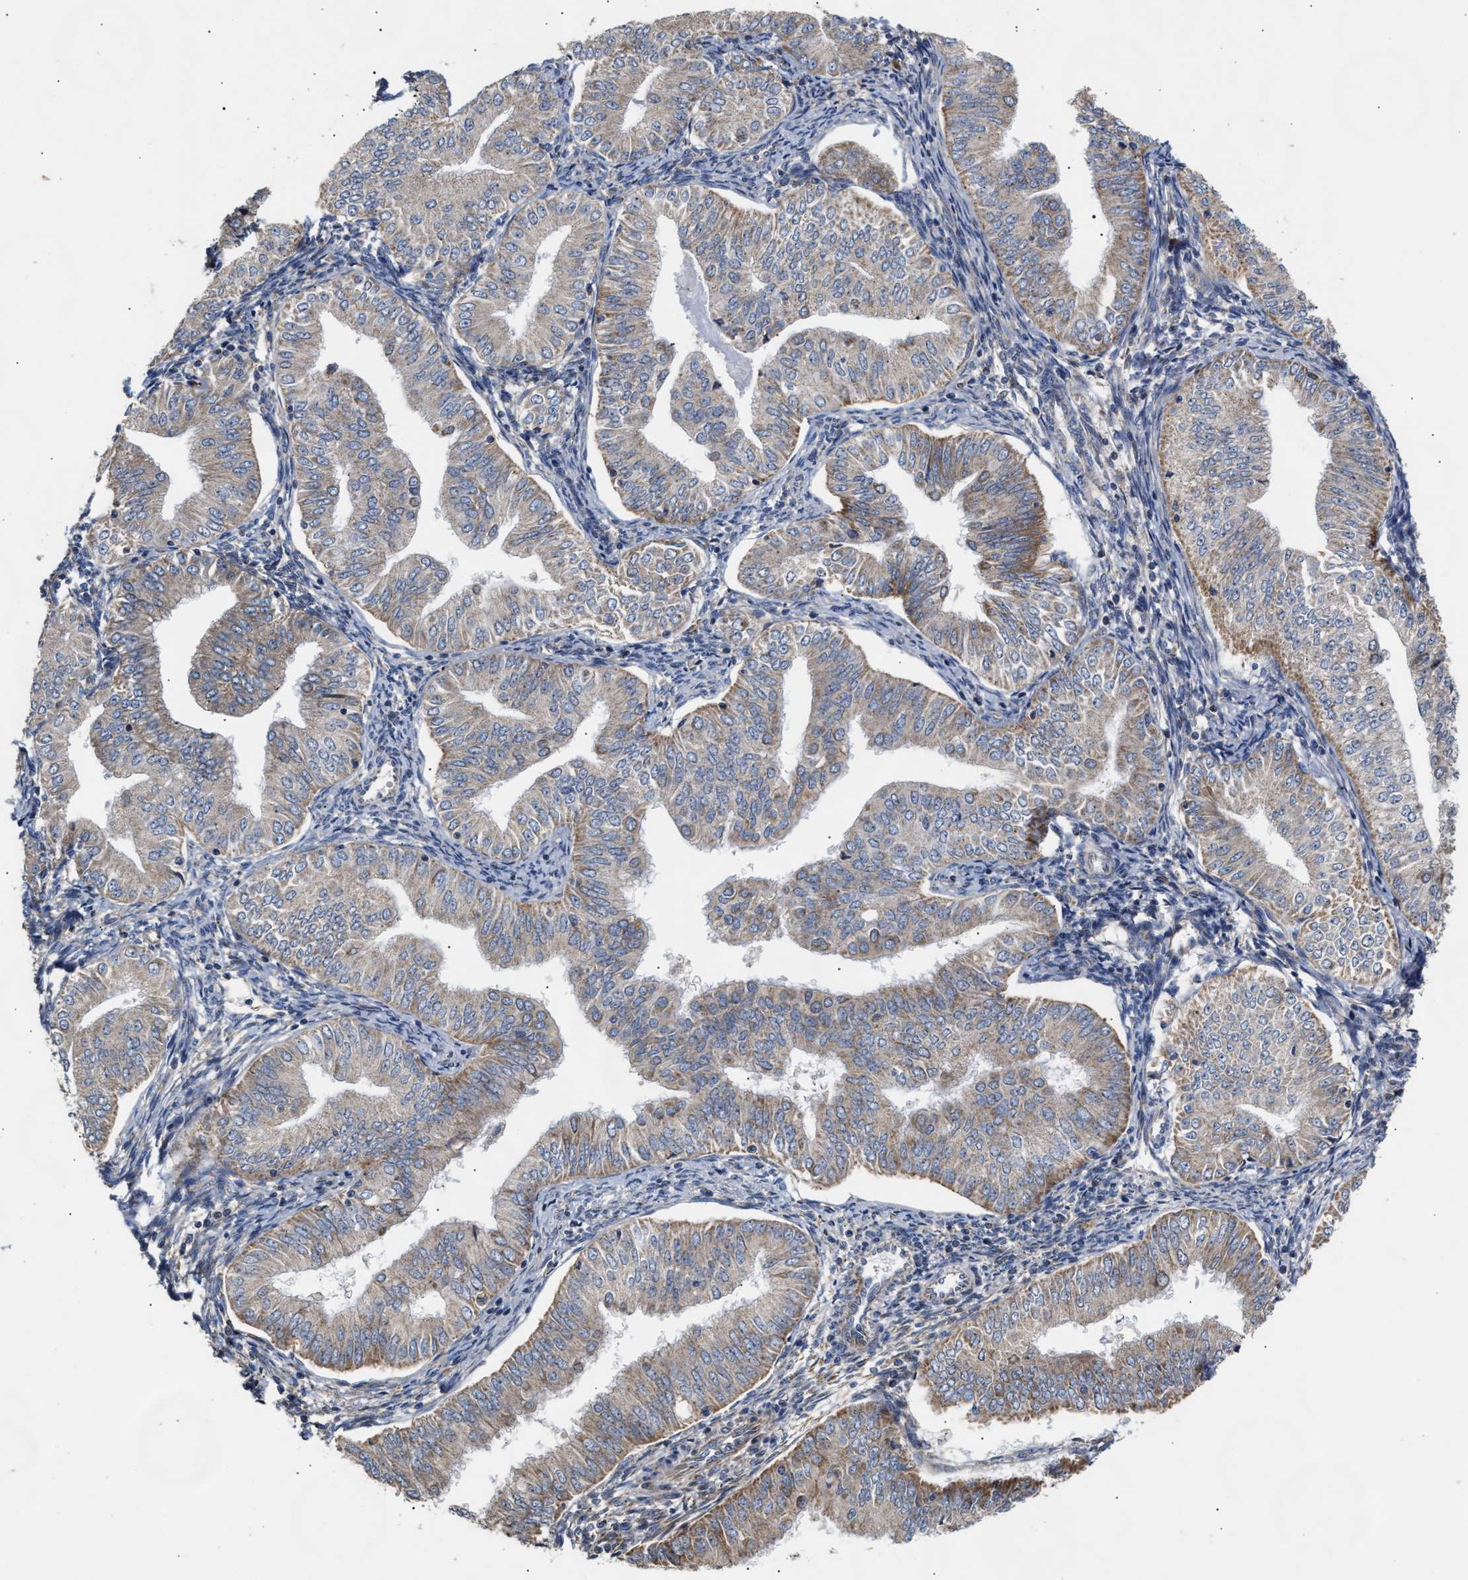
{"staining": {"intensity": "moderate", "quantity": "<25%", "location": "cytoplasmic/membranous"}, "tissue": "endometrial cancer", "cell_type": "Tumor cells", "image_type": "cancer", "snomed": [{"axis": "morphology", "description": "Normal tissue, NOS"}, {"axis": "morphology", "description": "Adenocarcinoma, NOS"}, {"axis": "topography", "description": "Endometrium"}], "caption": "A high-resolution micrograph shows immunohistochemistry (IHC) staining of adenocarcinoma (endometrial), which displays moderate cytoplasmic/membranous staining in about <25% of tumor cells.", "gene": "MALSU1", "patient": {"sex": "female", "age": 53}}